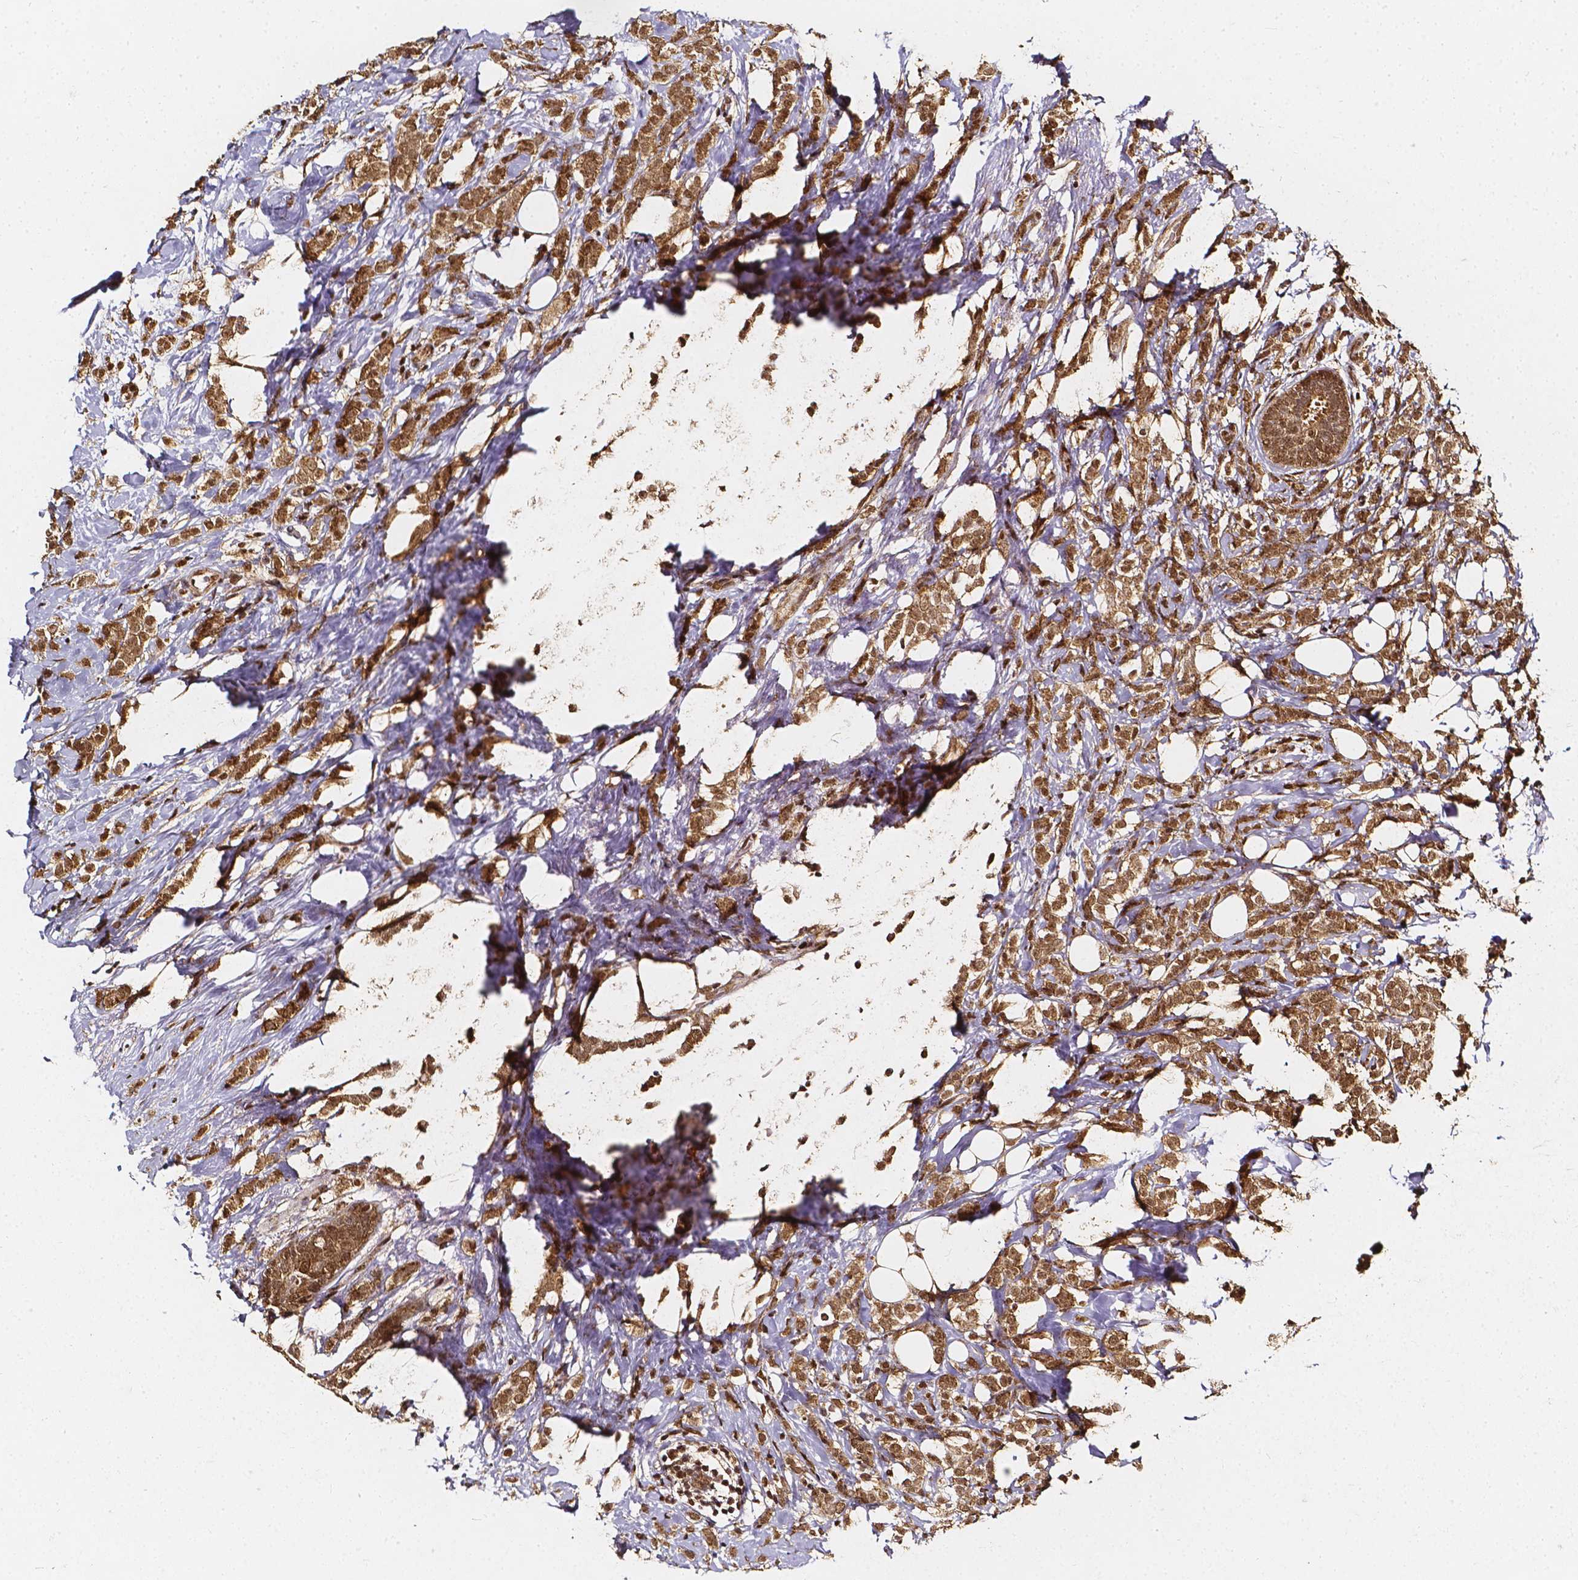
{"staining": {"intensity": "moderate", "quantity": ">75%", "location": "cytoplasmic/membranous,nuclear"}, "tissue": "breast cancer", "cell_type": "Tumor cells", "image_type": "cancer", "snomed": [{"axis": "morphology", "description": "Lobular carcinoma"}, {"axis": "topography", "description": "Breast"}], "caption": "Moderate cytoplasmic/membranous and nuclear protein positivity is present in about >75% of tumor cells in breast lobular carcinoma.", "gene": "SMN1", "patient": {"sex": "female", "age": 49}}